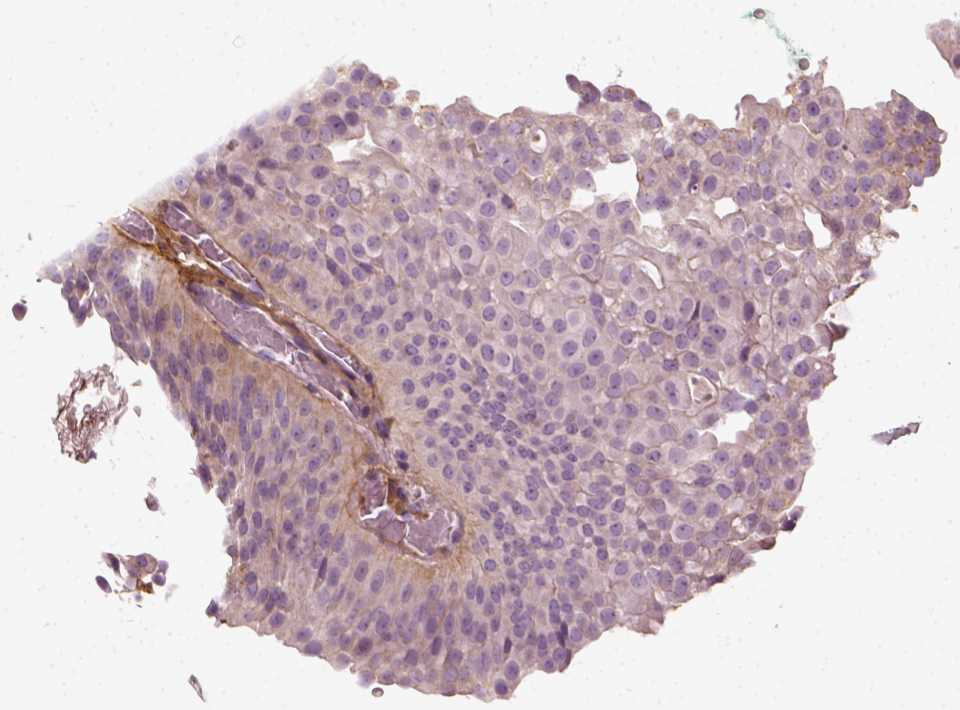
{"staining": {"intensity": "negative", "quantity": "none", "location": "none"}, "tissue": "urothelial cancer", "cell_type": "Tumor cells", "image_type": "cancer", "snomed": [{"axis": "morphology", "description": "Urothelial carcinoma, NOS"}, {"axis": "topography", "description": "Urinary bladder"}], "caption": "There is no significant positivity in tumor cells of transitional cell carcinoma.", "gene": "COL6A2", "patient": {"sex": "male", "age": 62}}